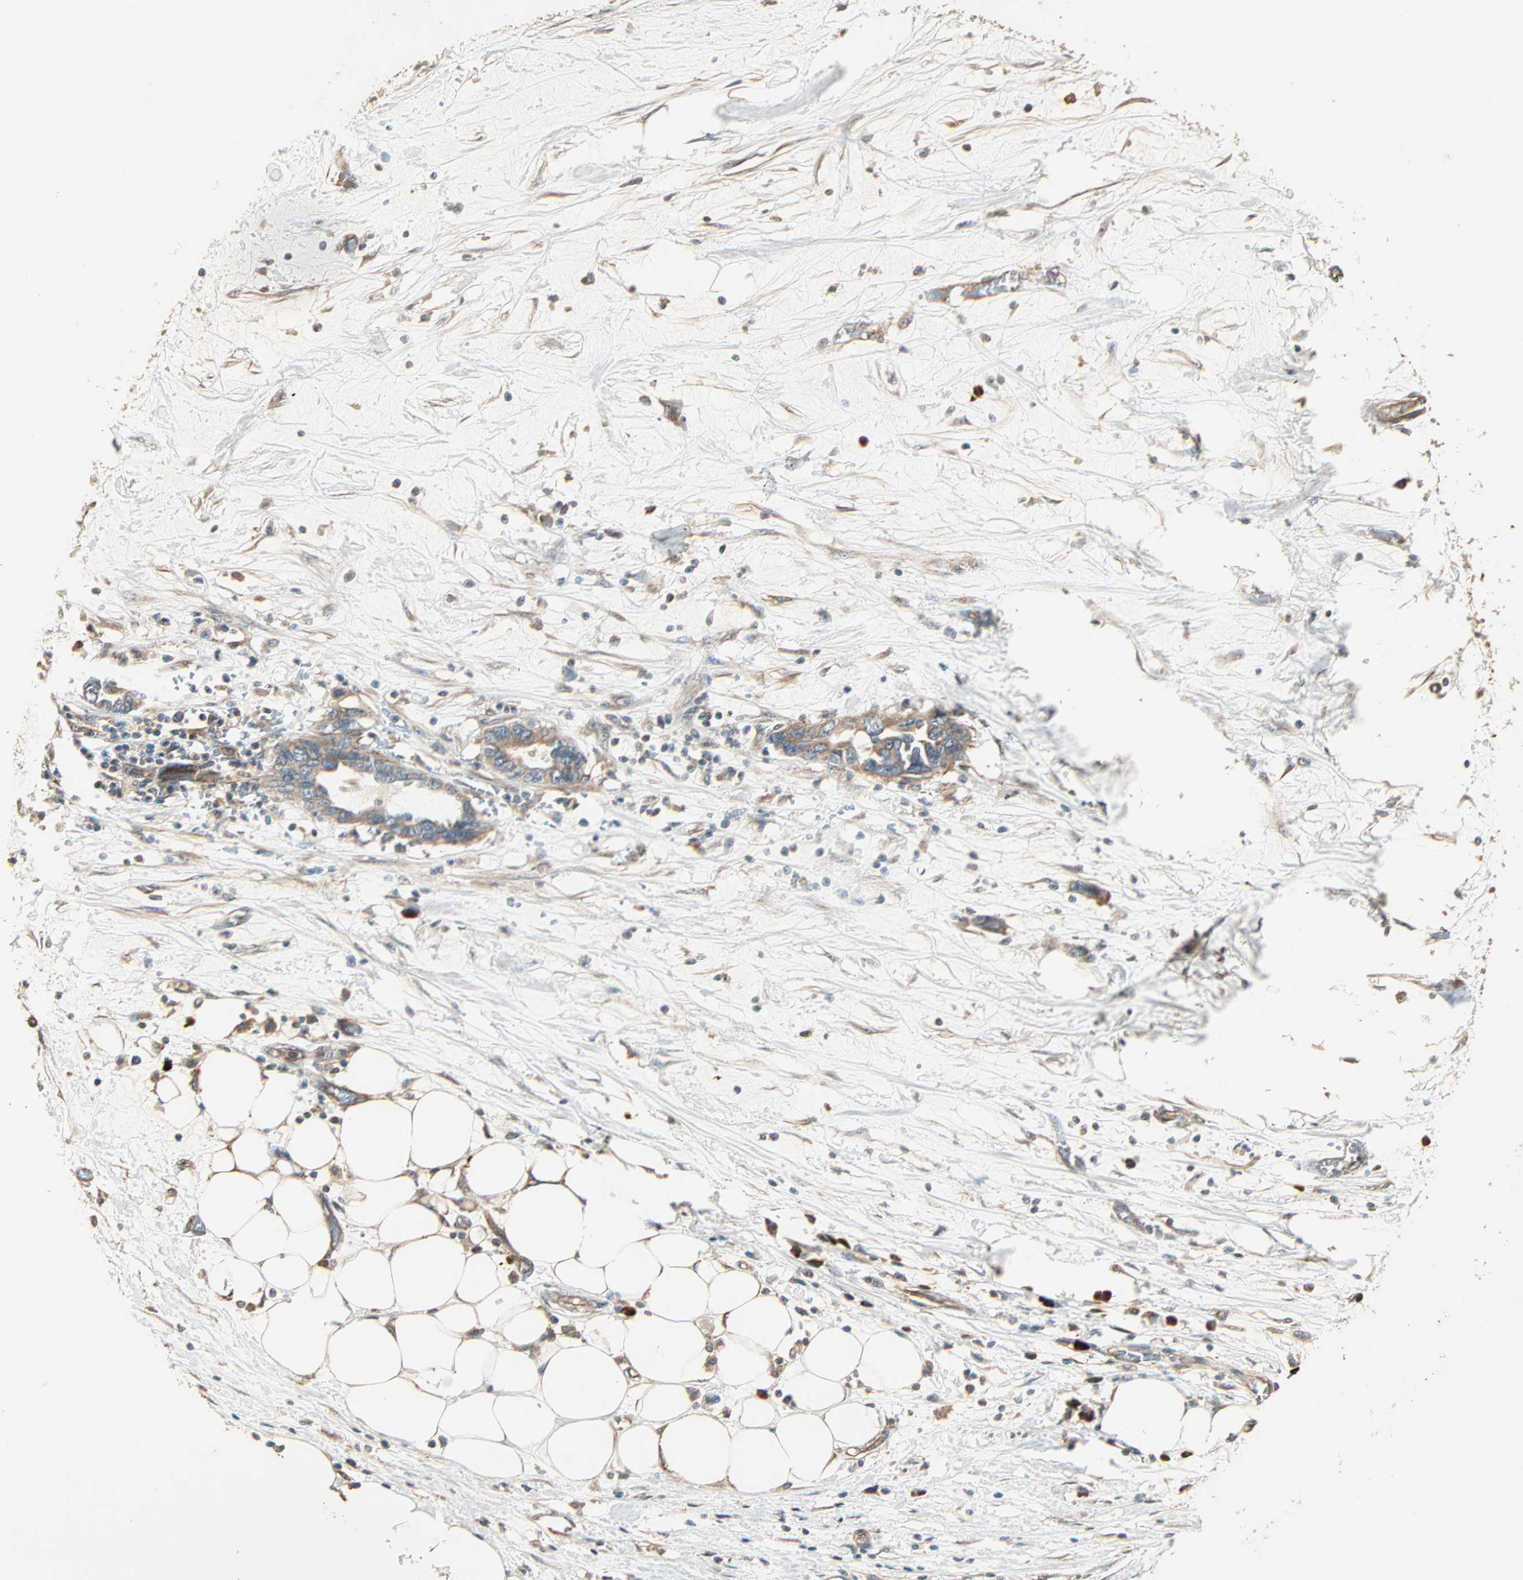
{"staining": {"intensity": "weak", "quantity": ">75%", "location": "cytoplasmic/membranous"}, "tissue": "pancreatic cancer", "cell_type": "Tumor cells", "image_type": "cancer", "snomed": [{"axis": "morphology", "description": "Adenocarcinoma, NOS"}, {"axis": "topography", "description": "Pancreas"}], "caption": "High-magnification brightfield microscopy of pancreatic cancer (adenocarcinoma) stained with DAB (3,3'-diaminobenzidine) (brown) and counterstained with hematoxylin (blue). tumor cells exhibit weak cytoplasmic/membranous staining is present in about>75% of cells.", "gene": "GALK1", "patient": {"sex": "female", "age": 57}}